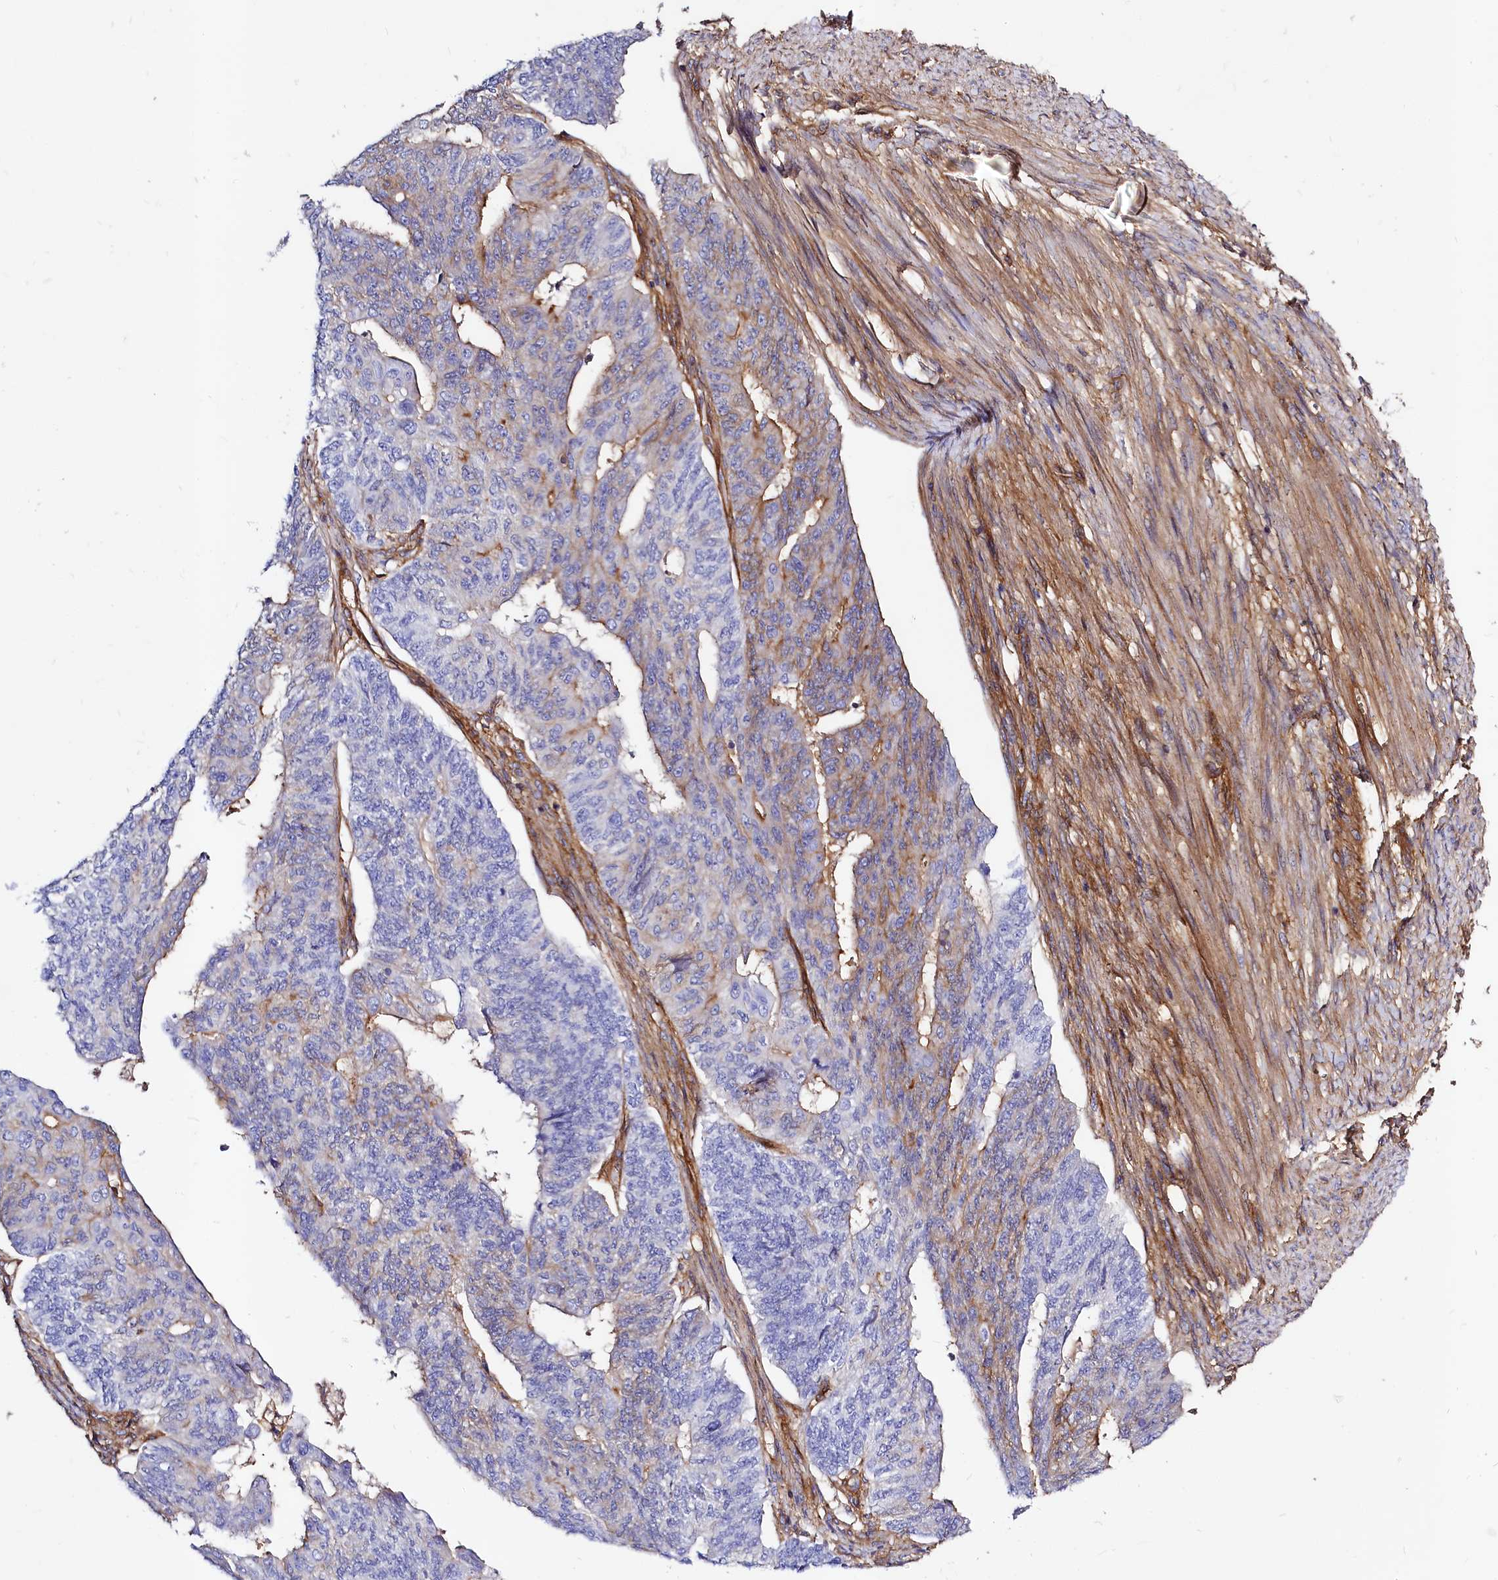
{"staining": {"intensity": "moderate", "quantity": "<25%", "location": "cytoplasmic/membranous"}, "tissue": "endometrial cancer", "cell_type": "Tumor cells", "image_type": "cancer", "snomed": [{"axis": "morphology", "description": "Adenocarcinoma, NOS"}, {"axis": "topography", "description": "Endometrium"}], "caption": "Immunohistochemistry (DAB) staining of human adenocarcinoma (endometrial) shows moderate cytoplasmic/membranous protein positivity in about <25% of tumor cells. The staining was performed using DAB (3,3'-diaminobenzidine) to visualize the protein expression in brown, while the nuclei were stained in blue with hematoxylin (Magnification: 20x).", "gene": "ANO6", "patient": {"sex": "female", "age": 32}}